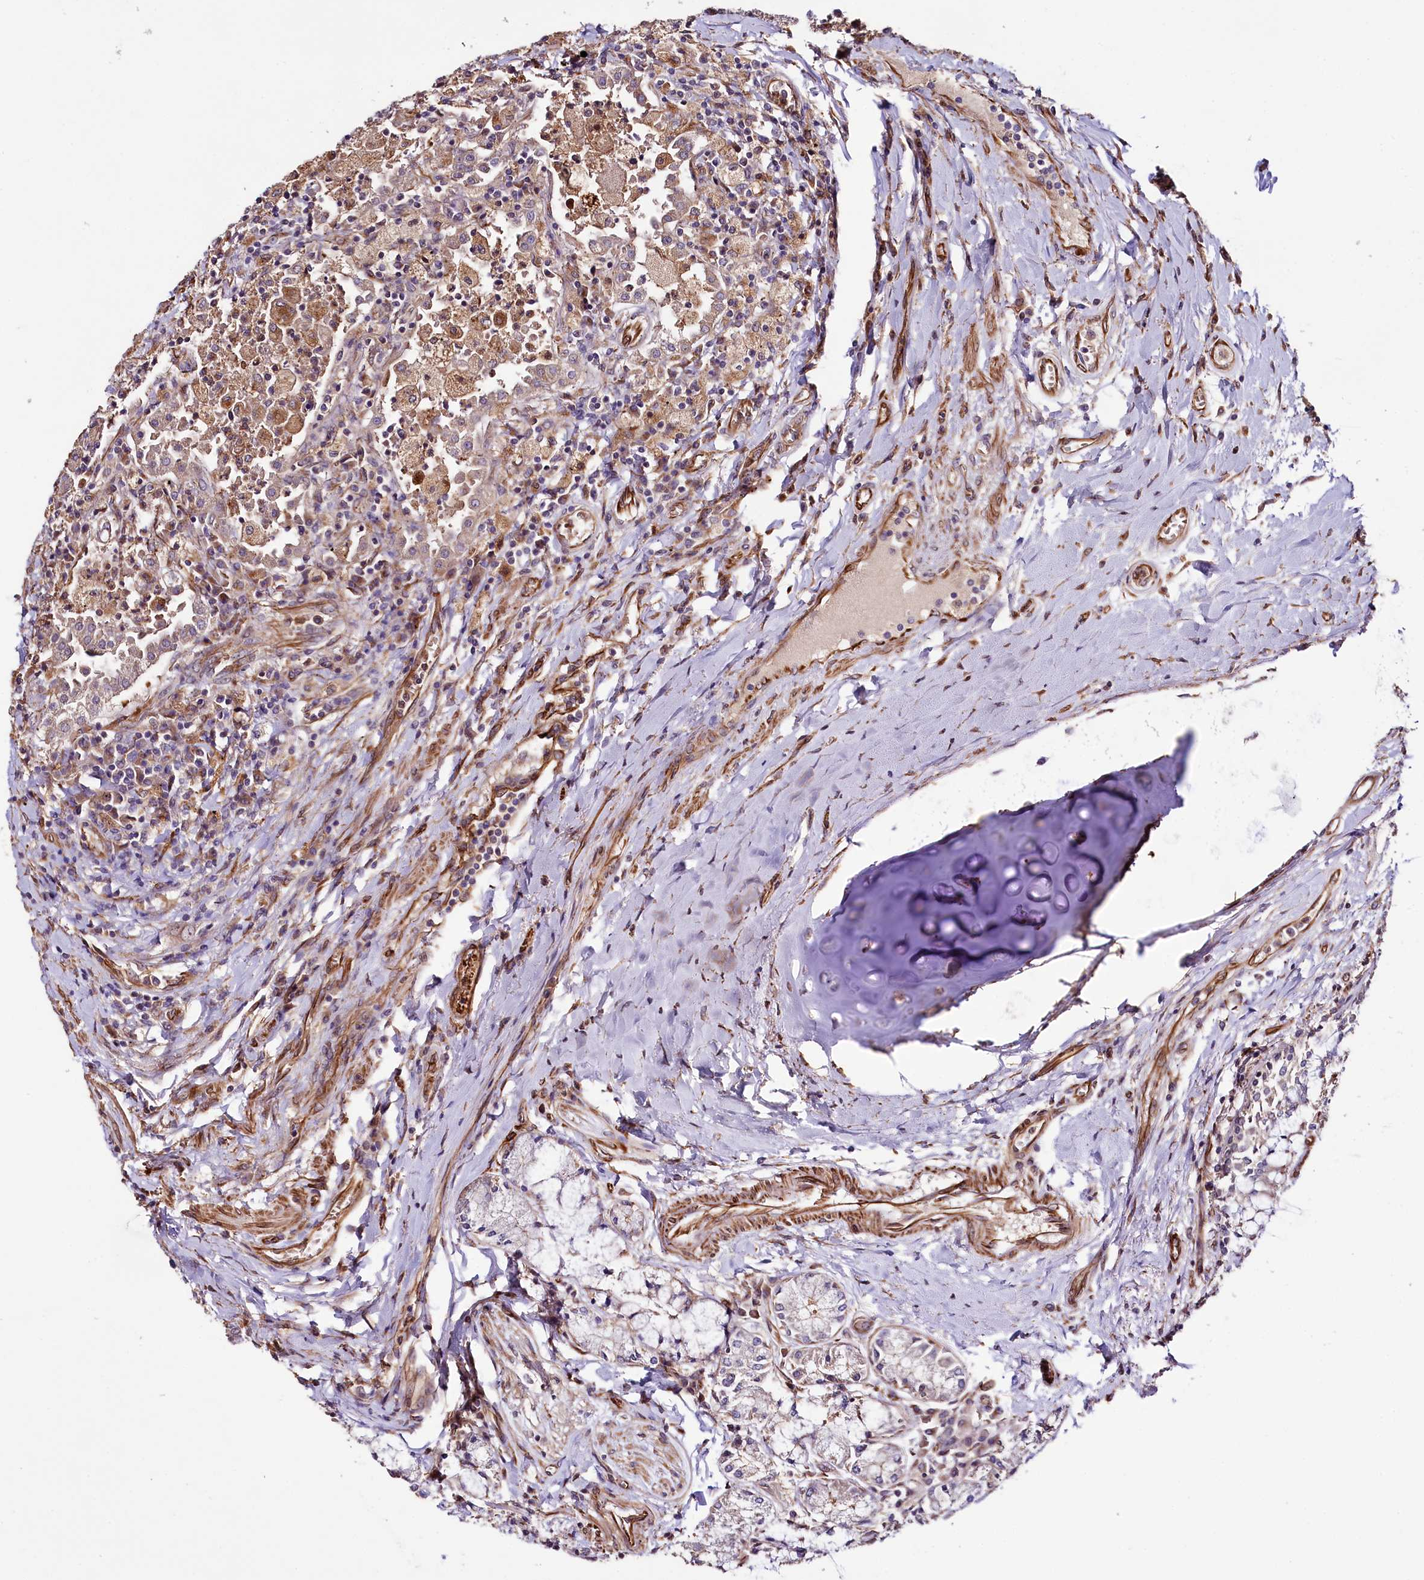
{"staining": {"intensity": "weak", "quantity": "<25%", "location": "cytoplasmic/membranous"}, "tissue": "lung", "cell_type": "Alveolar cells", "image_type": "normal", "snomed": [{"axis": "morphology", "description": "Normal tissue, NOS"}, {"axis": "topography", "description": "Bronchus"}, {"axis": "topography", "description": "Lung"}], "caption": "Alveolar cells are negative for brown protein staining in normal lung.", "gene": "TTC12", "patient": {"sex": "female", "age": 49}}